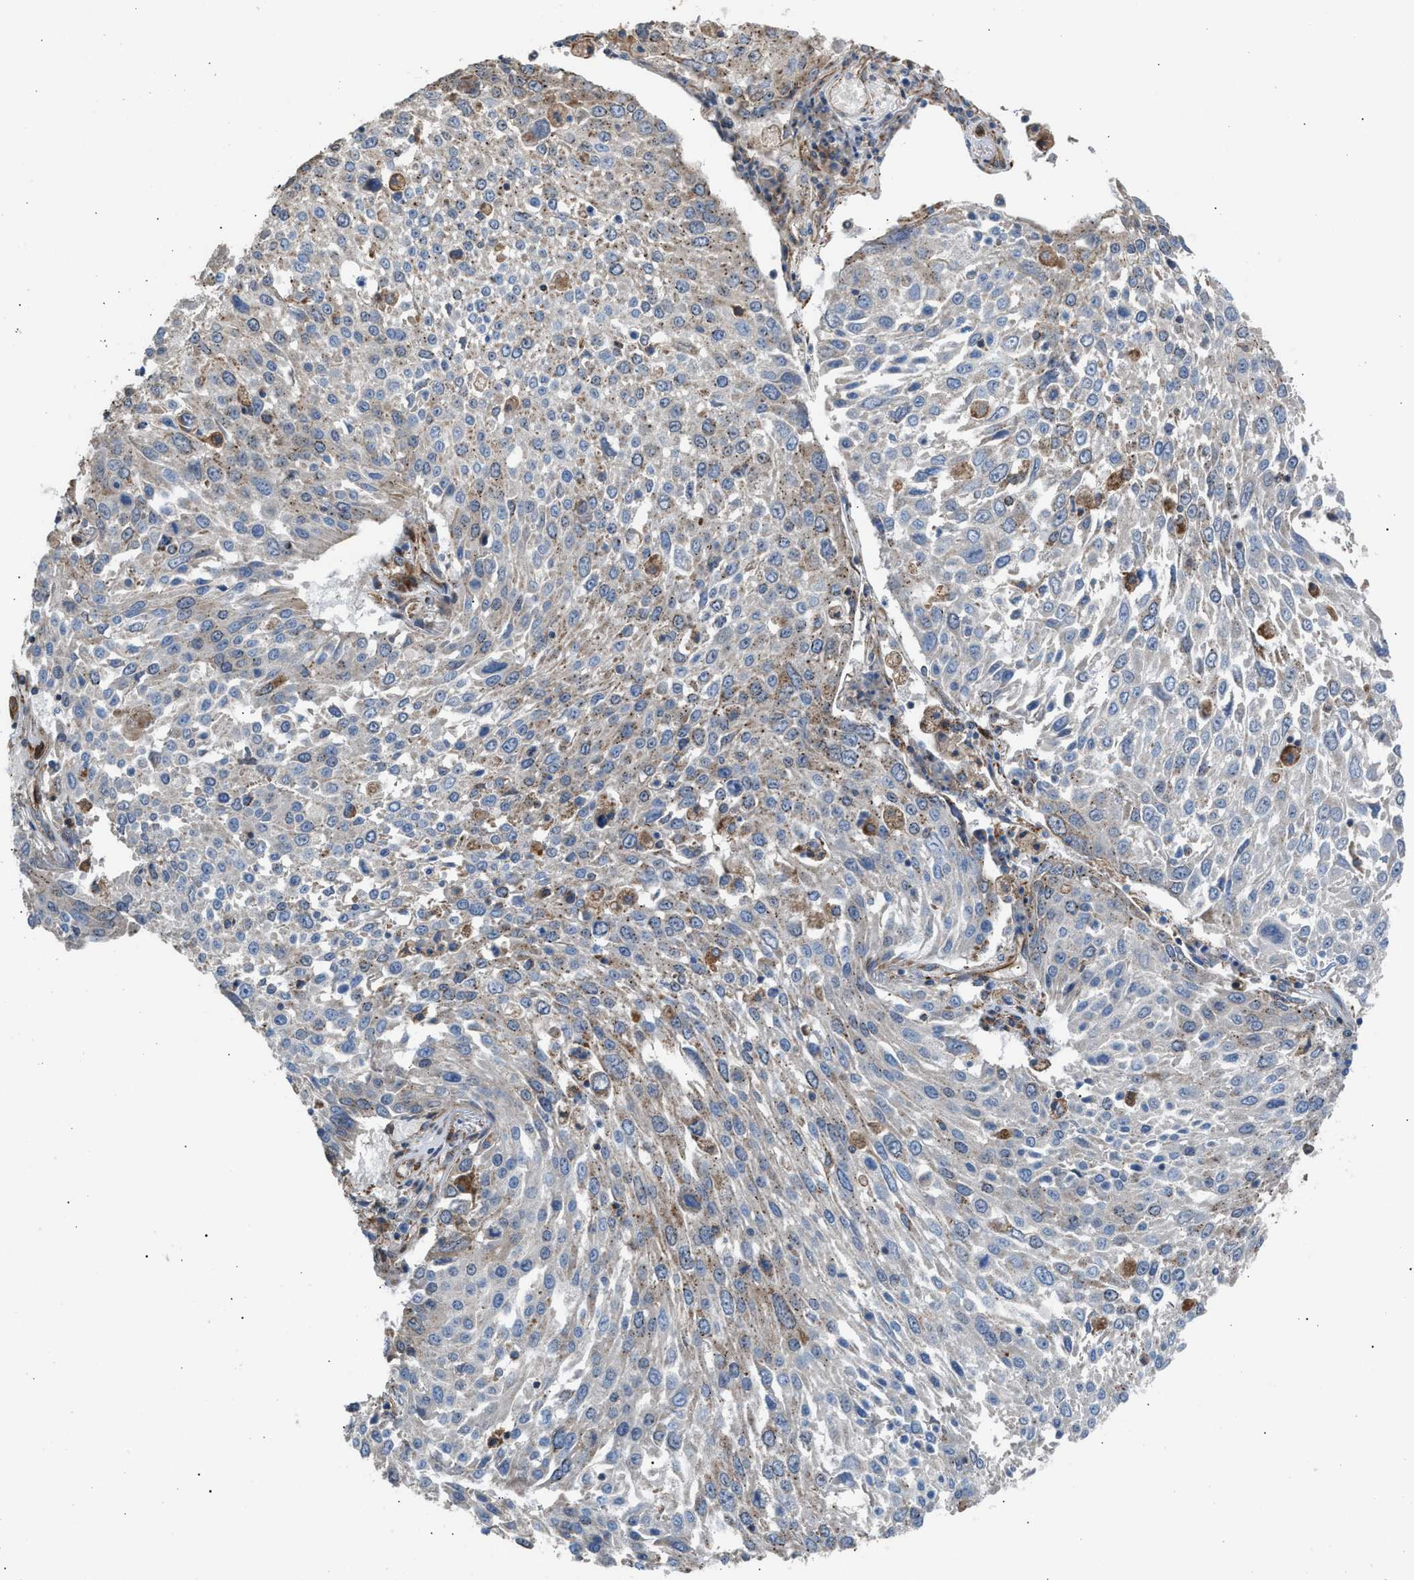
{"staining": {"intensity": "weak", "quantity": "<25%", "location": "cytoplasmic/membranous"}, "tissue": "lung cancer", "cell_type": "Tumor cells", "image_type": "cancer", "snomed": [{"axis": "morphology", "description": "Squamous cell carcinoma, NOS"}, {"axis": "topography", "description": "Lung"}], "caption": "Immunohistochemistry micrograph of lung cancer (squamous cell carcinoma) stained for a protein (brown), which exhibits no expression in tumor cells. (Brightfield microscopy of DAB immunohistochemistry (IHC) at high magnification).", "gene": "SLC10A3", "patient": {"sex": "male", "age": 65}}